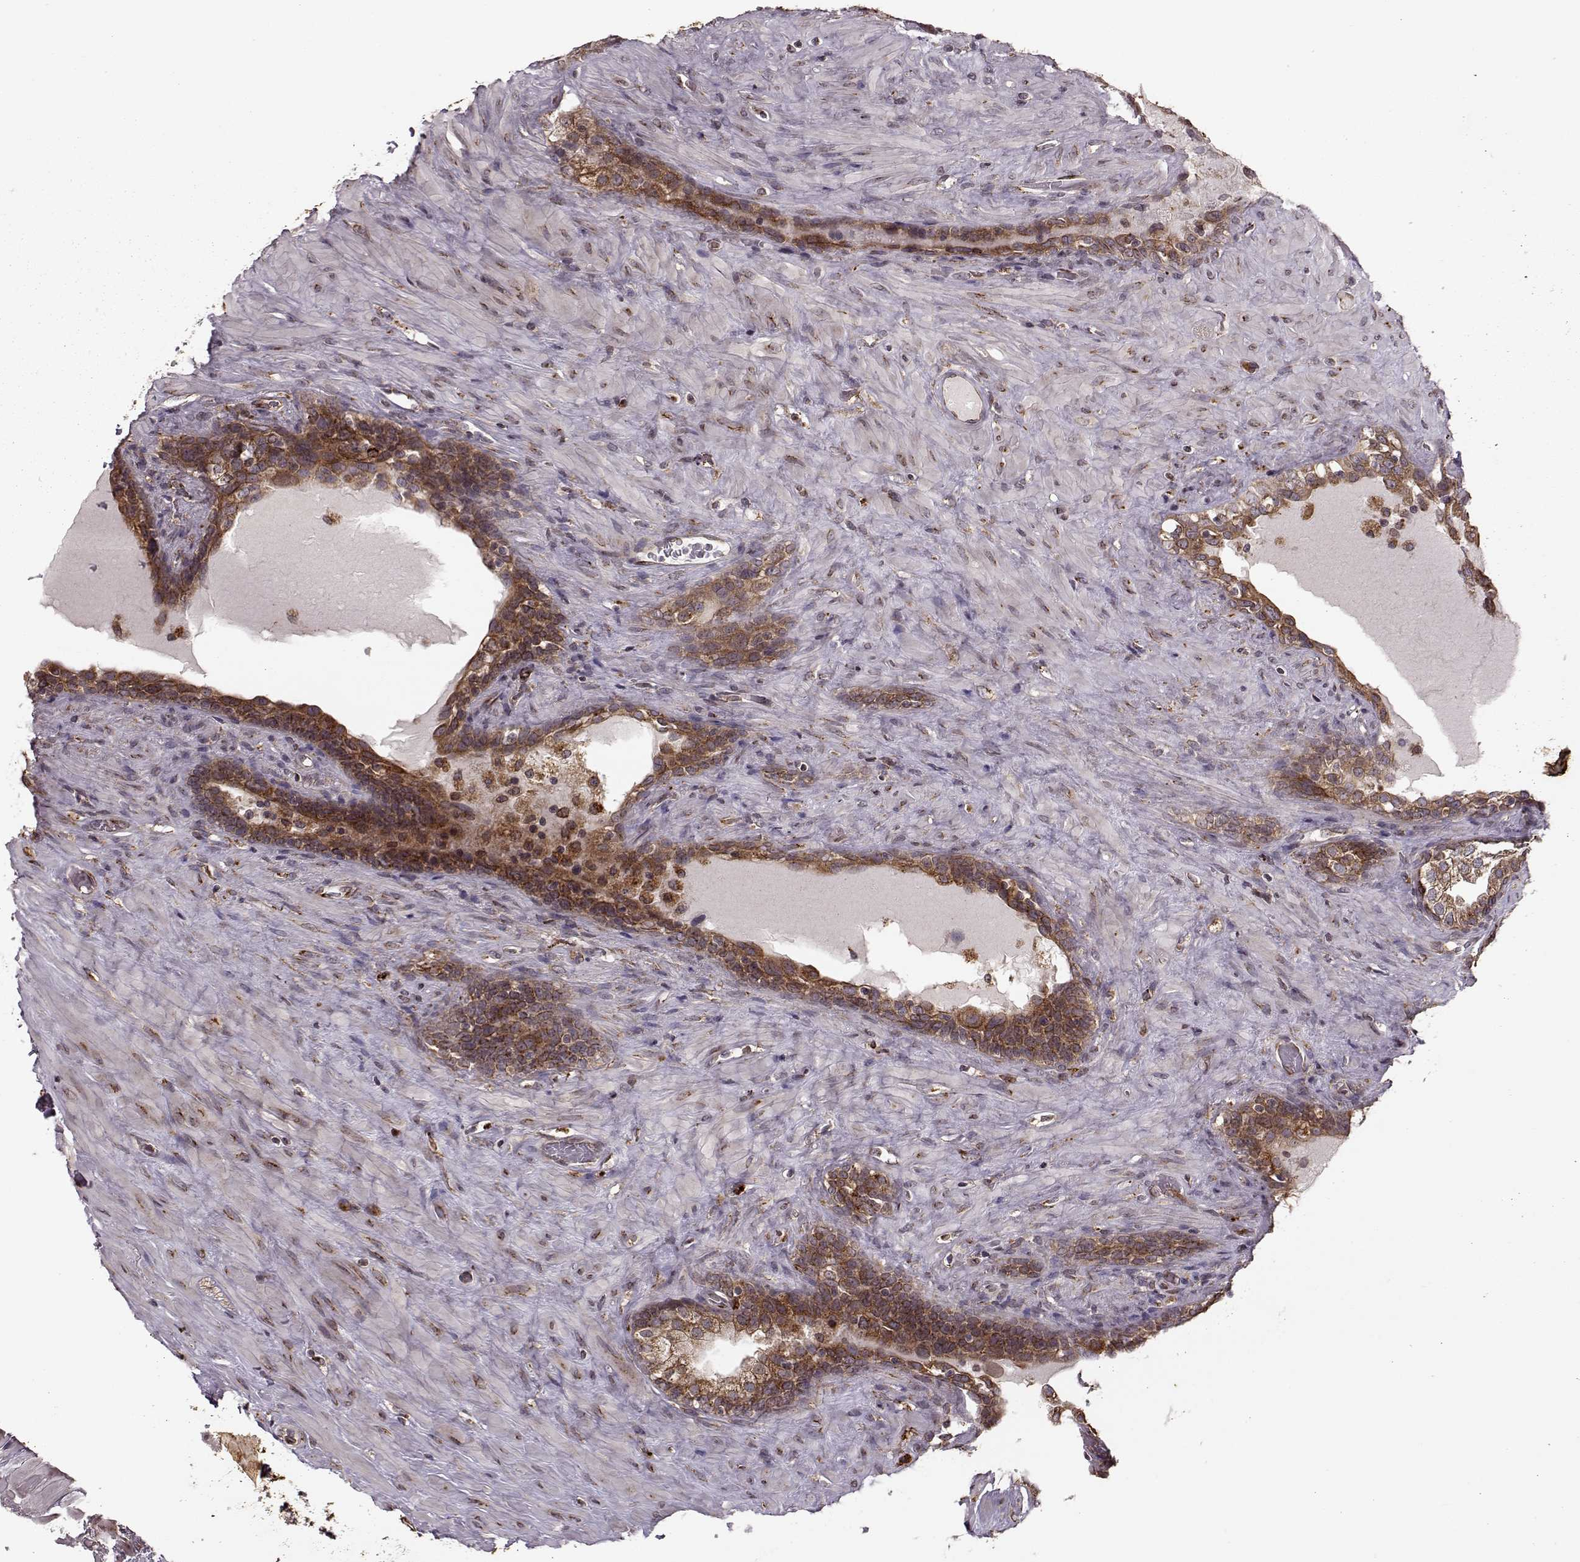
{"staining": {"intensity": "strong", "quantity": "<25%", "location": "cytoplasmic/membranous"}, "tissue": "prostate", "cell_type": "Glandular cells", "image_type": "normal", "snomed": [{"axis": "morphology", "description": "Normal tissue, NOS"}, {"axis": "topography", "description": "Prostate"}], "caption": "The immunohistochemical stain shows strong cytoplasmic/membranous staining in glandular cells of normal prostate.", "gene": "YIPF5", "patient": {"sex": "male", "age": 48}}